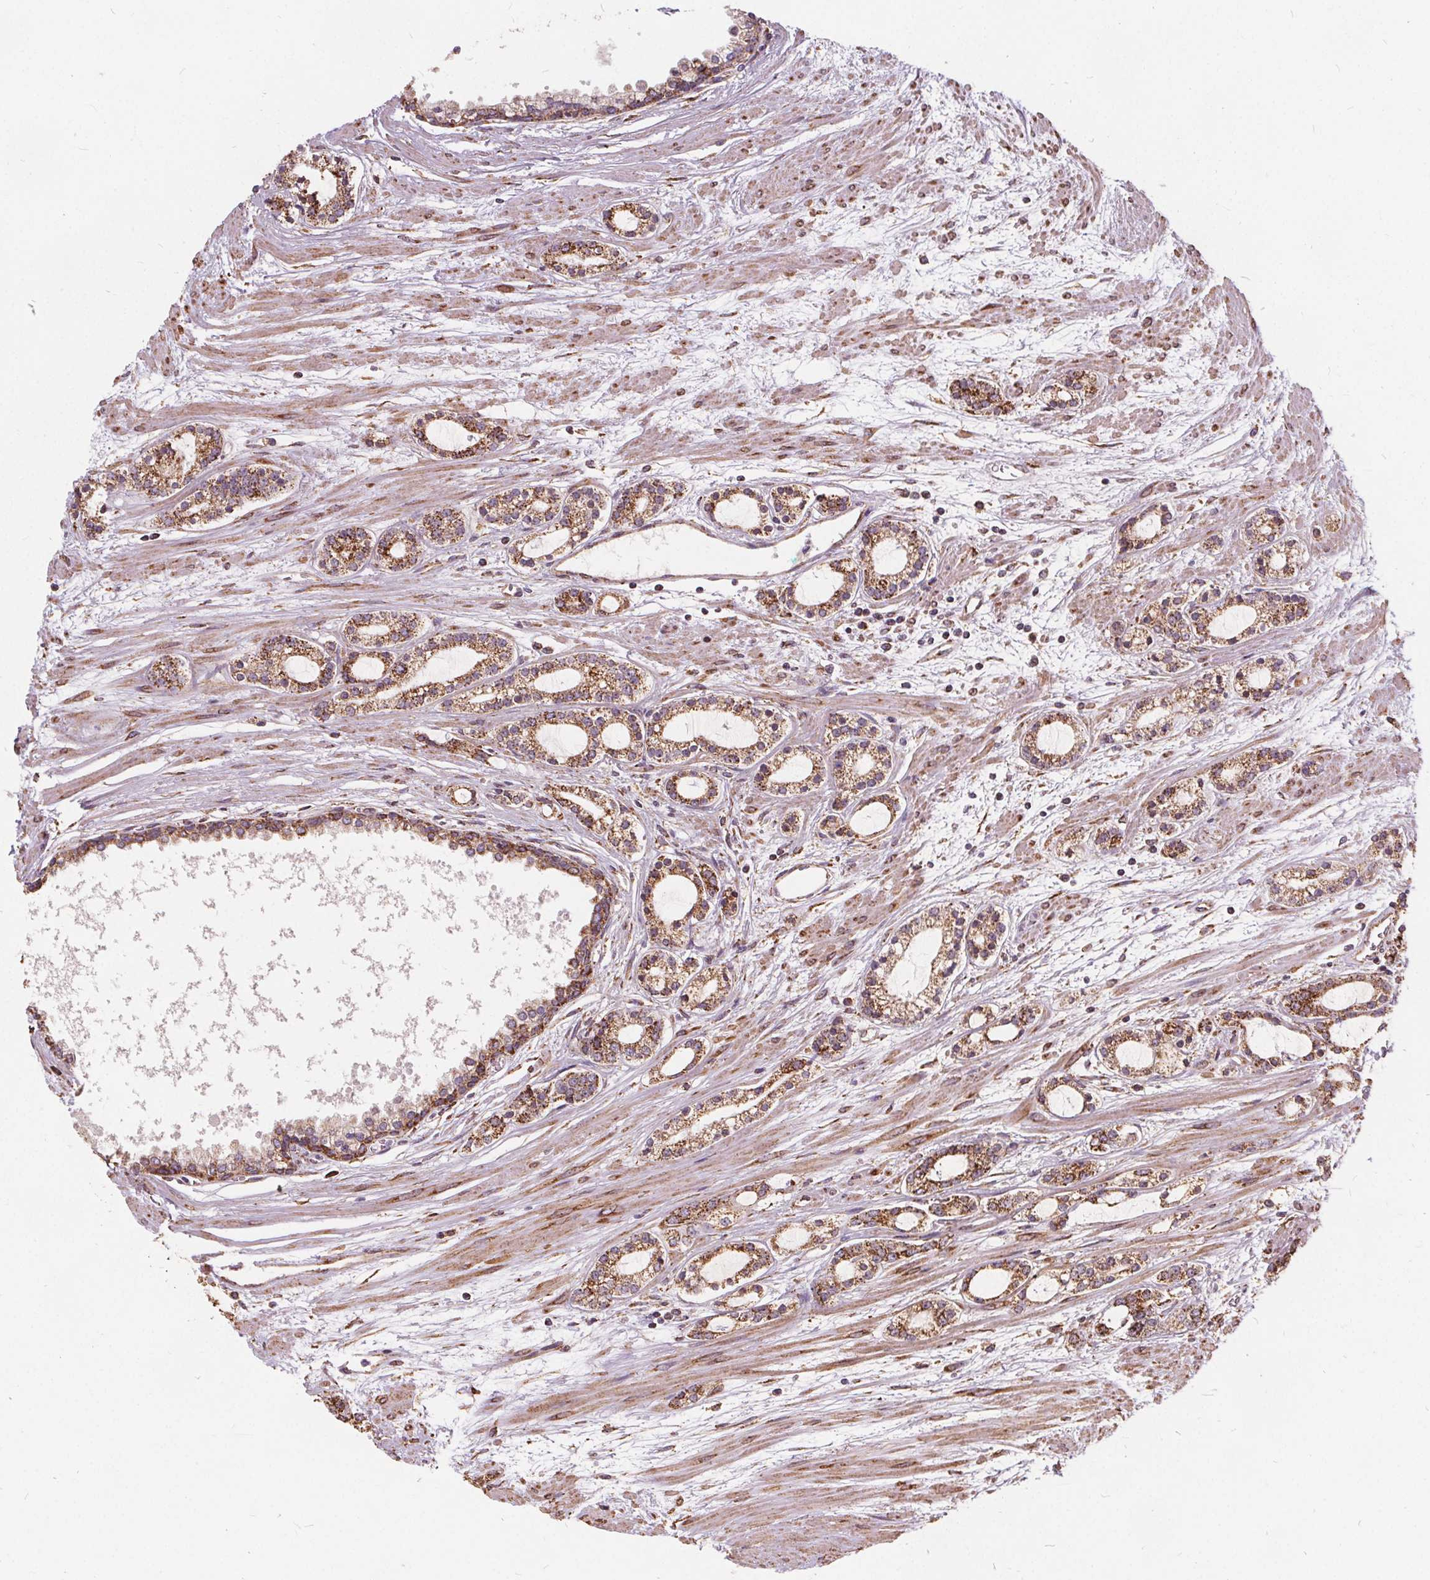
{"staining": {"intensity": "moderate", "quantity": ">75%", "location": "cytoplasmic/membranous"}, "tissue": "prostate cancer", "cell_type": "Tumor cells", "image_type": "cancer", "snomed": [{"axis": "morphology", "description": "Adenocarcinoma, Medium grade"}, {"axis": "topography", "description": "Prostate"}], "caption": "Prostate cancer tissue reveals moderate cytoplasmic/membranous positivity in approximately >75% of tumor cells The protein of interest is shown in brown color, while the nuclei are stained blue.", "gene": "PLSCR3", "patient": {"sex": "male", "age": 57}}